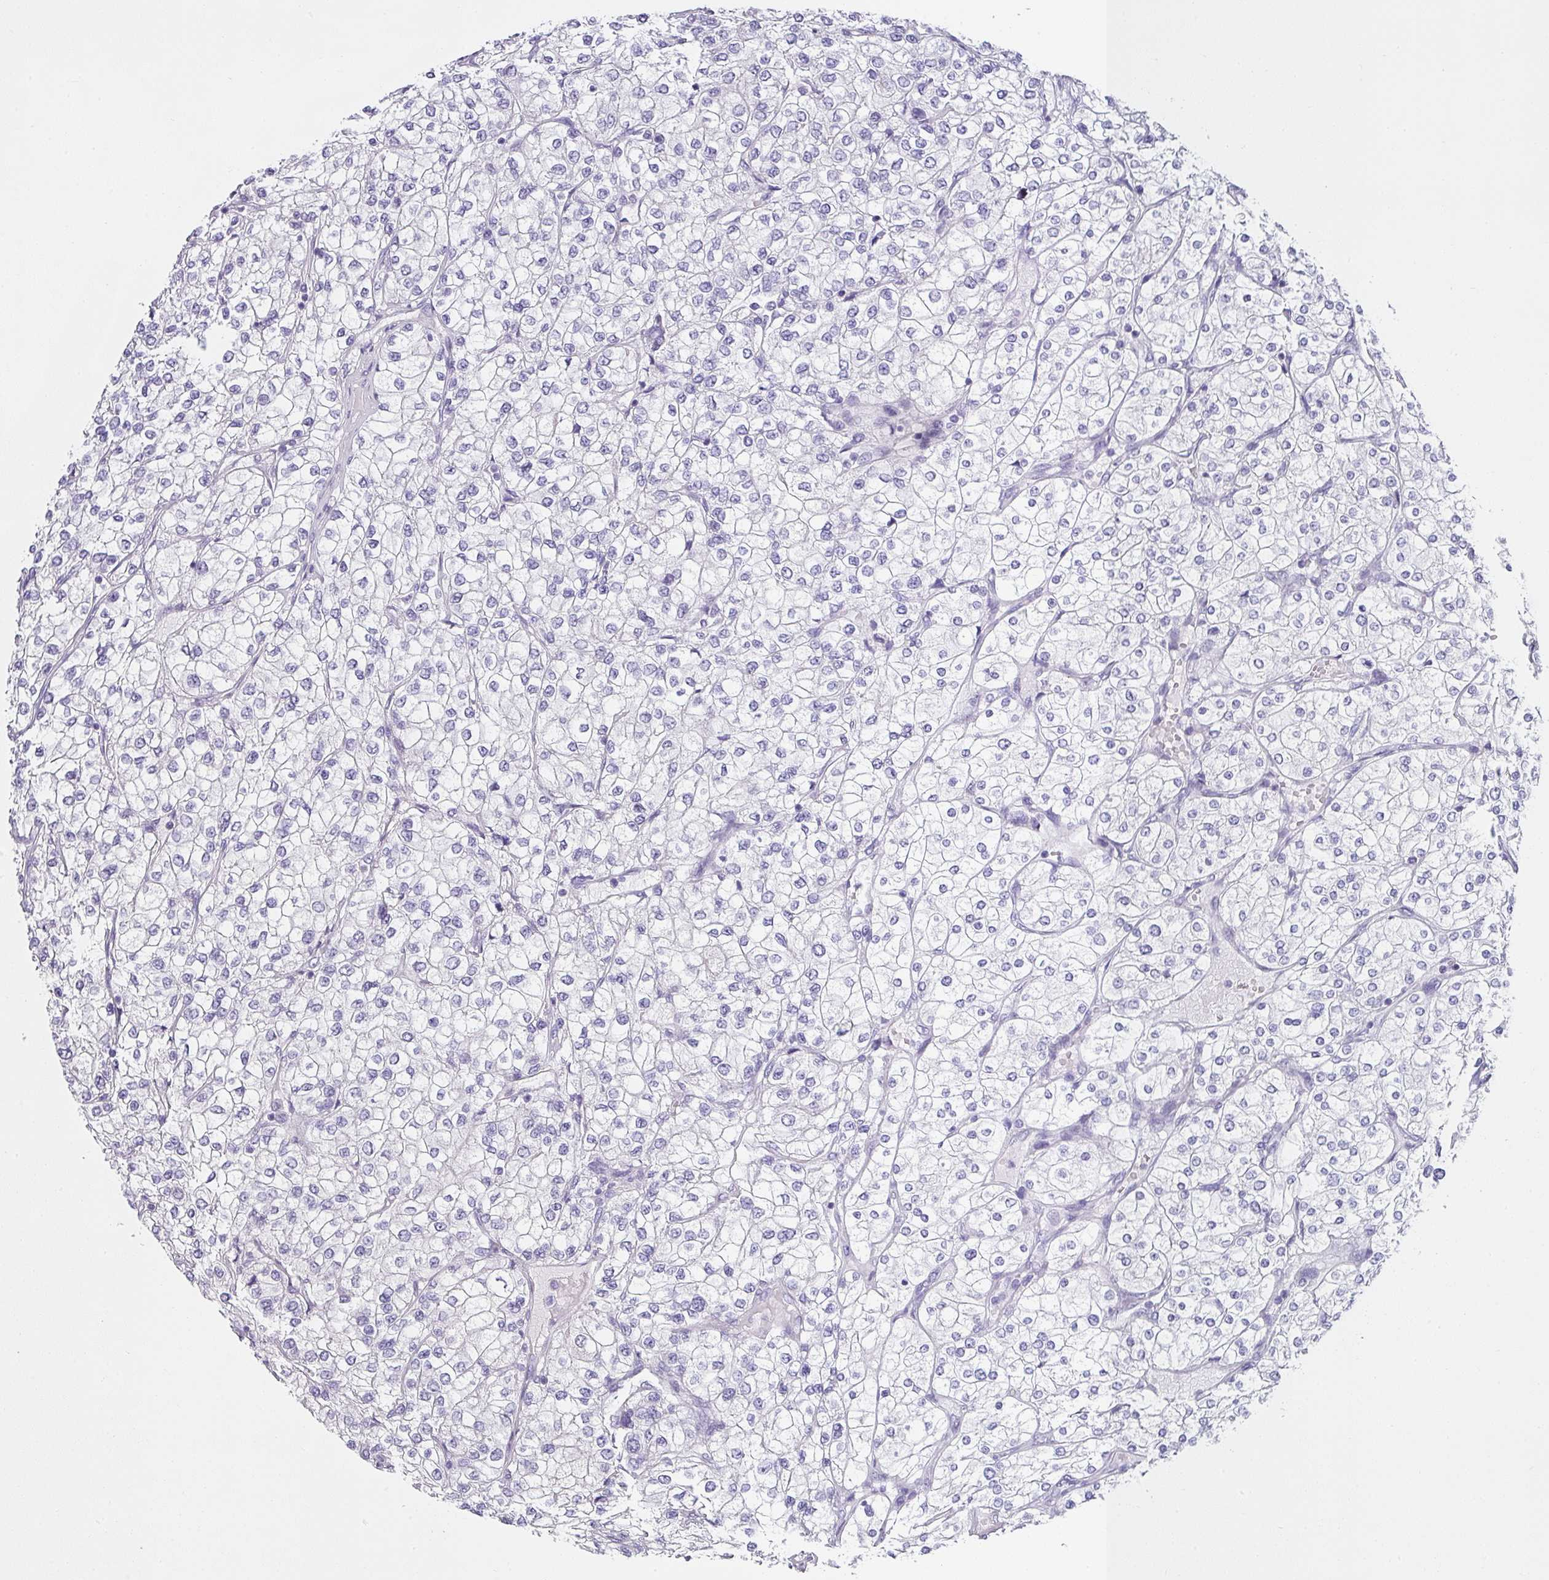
{"staining": {"intensity": "negative", "quantity": "none", "location": "none"}, "tissue": "renal cancer", "cell_type": "Tumor cells", "image_type": "cancer", "snomed": [{"axis": "morphology", "description": "Adenocarcinoma, NOS"}, {"axis": "topography", "description": "Kidney"}], "caption": "A micrograph of renal cancer stained for a protein displays no brown staining in tumor cells.", "gene": "VCY1B", "patient": {"sex": "male", "age": 80}}